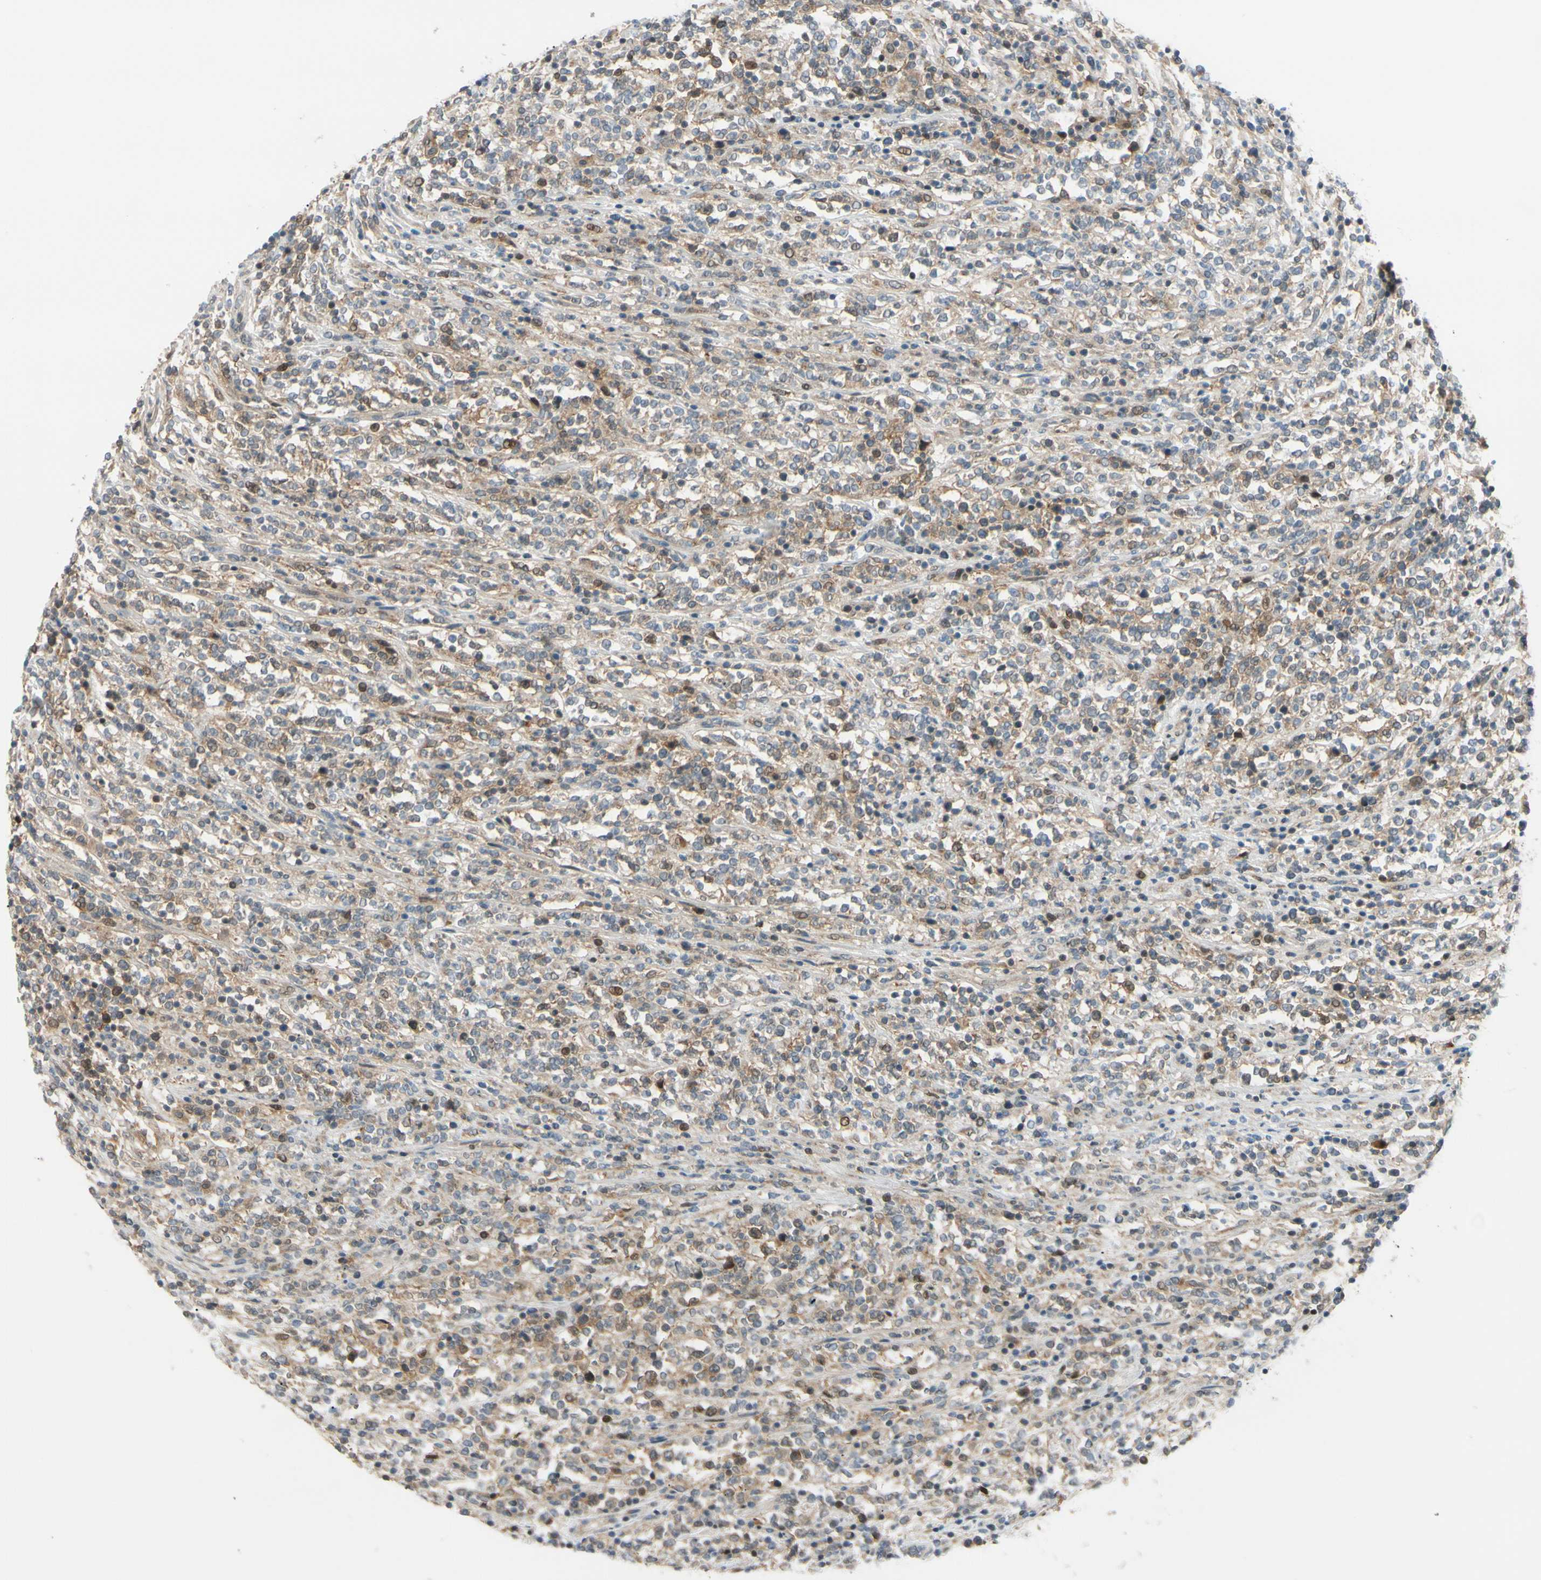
{"staining": {"intensity": "weak", "quantity": ">75%", "location": "cytoplasmic/membranous"}, "tissue": "lymphoma", "cell_type": "Tumor cells", "image_type": "cancer", "snomed": [{"axis": "morphology", "description": "Malignant lymphoma, non-Hodgkin's type, High grade"}, {"axis": "topography", "description": "Soft tissue"}], "caption": "High-power microscopy captured an IHC photomicrograph of lymphoma, revealing weak cytoplasmic/membranous expression in approximately >75% of tumor cells. Nuclei are stained in blue.", "gene": "PTTG1", "patient": {"sex": "male", "age": 18}}